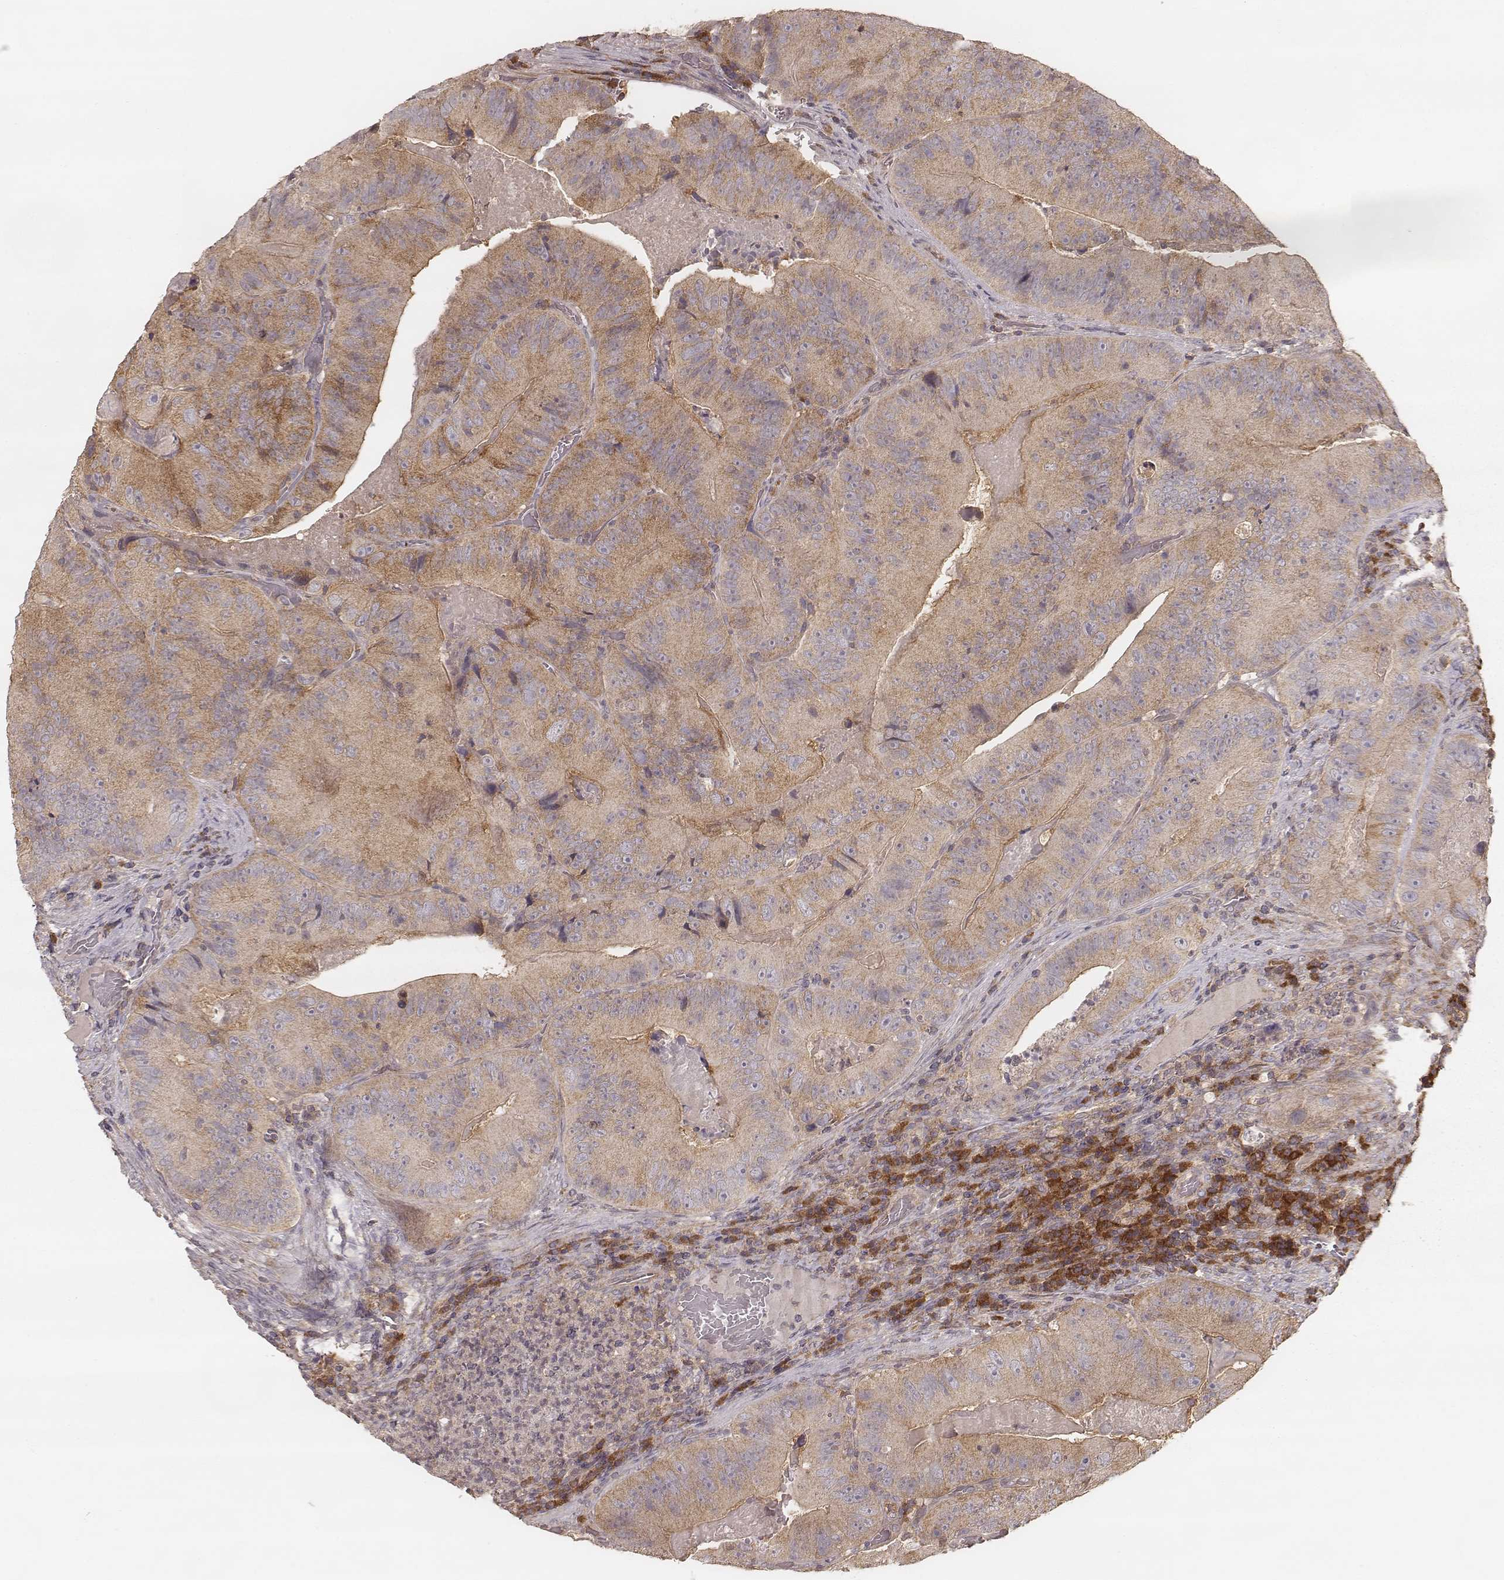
{"staining": {"intensity": "weak", "quantity": "25%-75%", "location": "cytoplasmic/membranous"}, "tissue": "colorectal cancer", "cell_type": "Tumor cells", "image_type": "cancer", "snomed": [{"axis": "morphology", "description": "Adenocarcinoma, NOS"}, {"axis": "topography", "description": "Colon"}], "caption": "This is an image of immunohistochemistry (IHC) staining of colorectal cancer (adenocarcinoma), which shows weak positivity in the cytoplasmic/membranous of tumor cells.", "gene": "CARS1", "patient": {"sex": "female", "age": 86}}